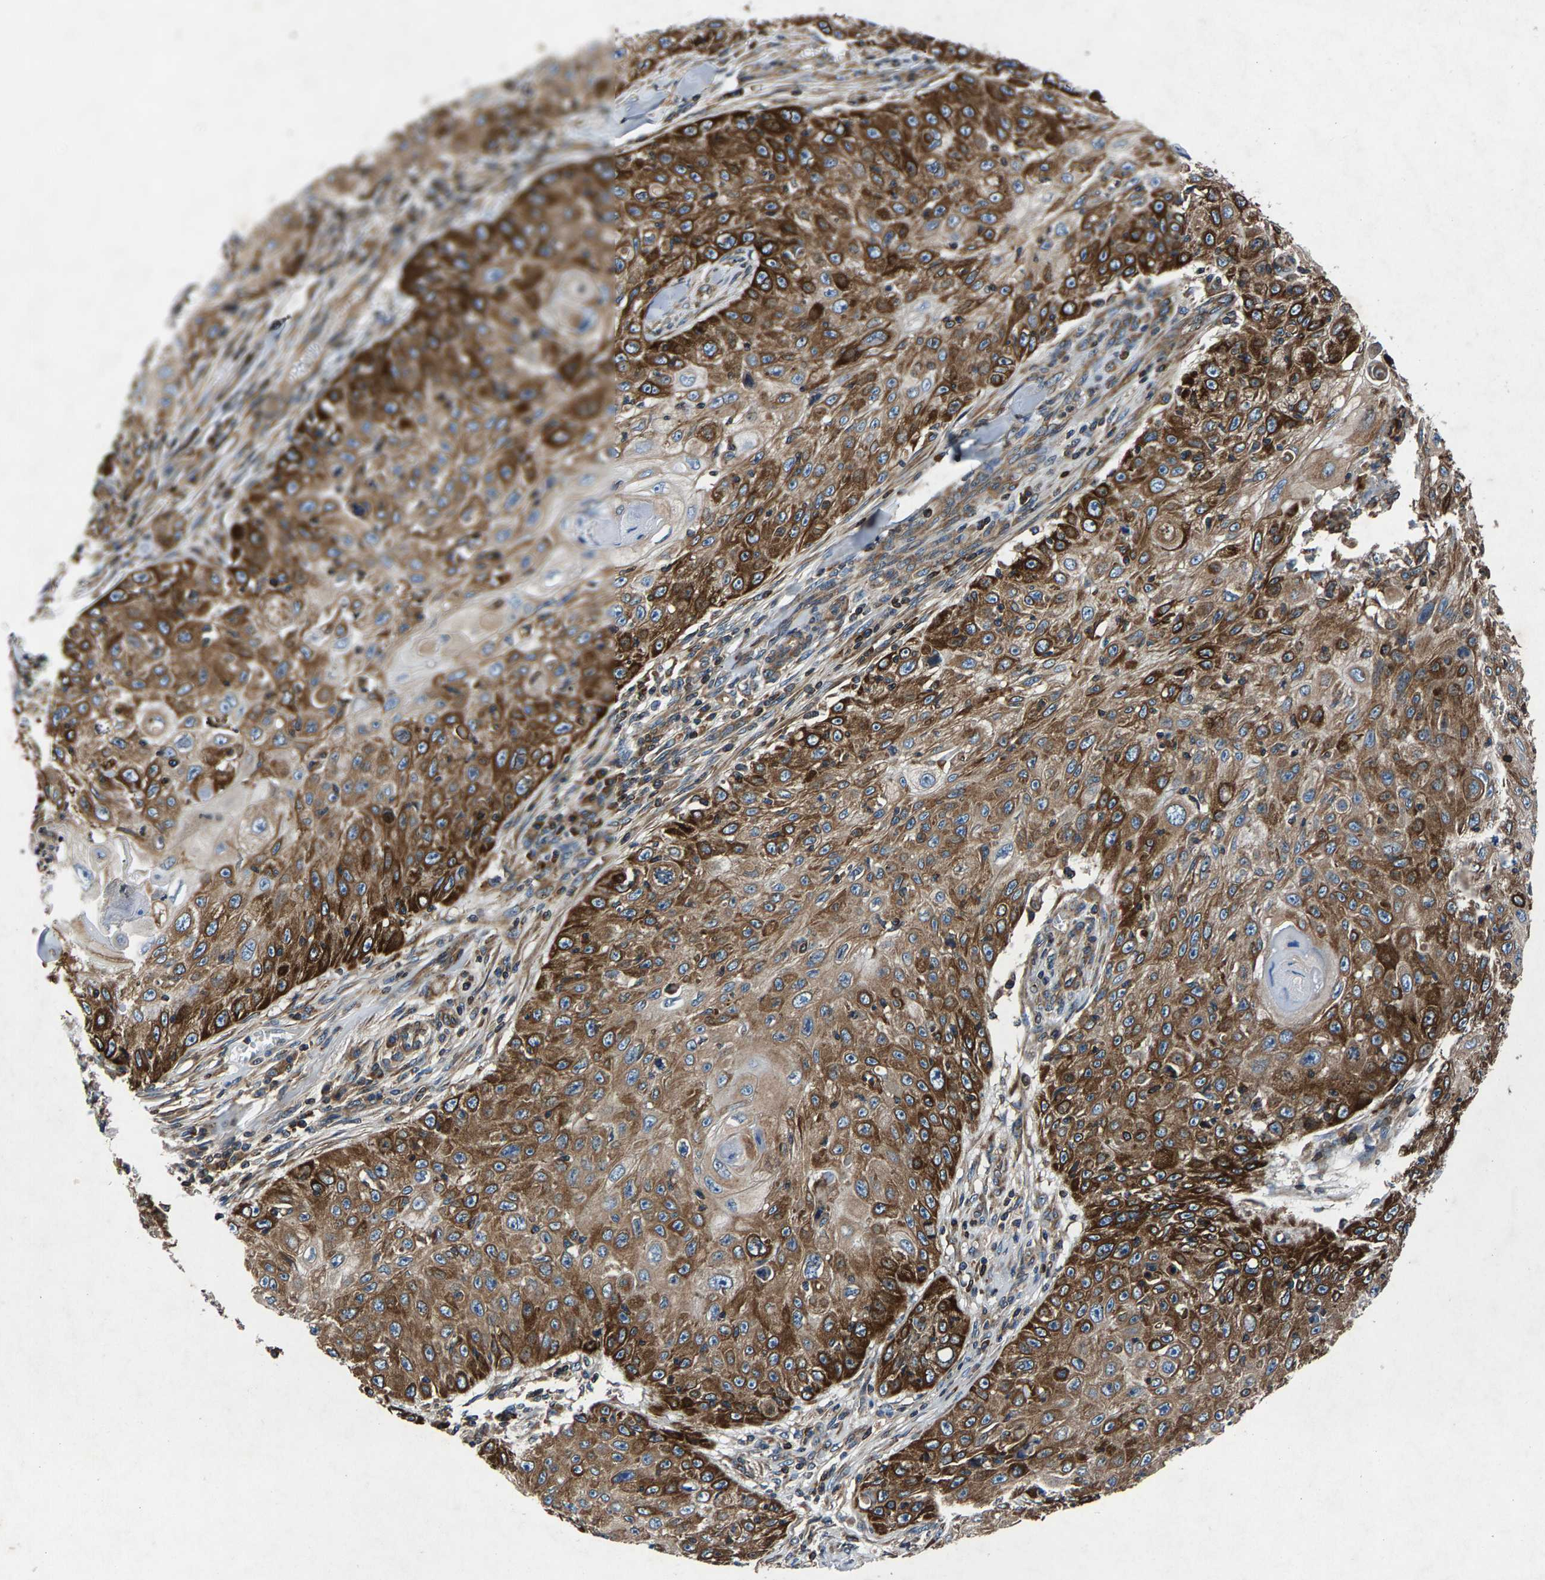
{"staining": {"intensity": "moderate", "quantity": ">75%", "location": "cytoplasmic/membranous"}, "tissue": "skin cancer", "cell_type": "Tumor cells", "image_type": "cancer", "snomed": [{"axis": "morphology", "description": "Squamous cell carcinoma, NOS"}, {"axis": "topography", "description": "Skin"}], "caption": "The micrograph displays a brown stain indicating the presence of a protein in the cytoplasmic/membranous of tumor cells in skin cancer.", "gene": "LPCAT1", "patient": {"sex": "male", "age": 86}}